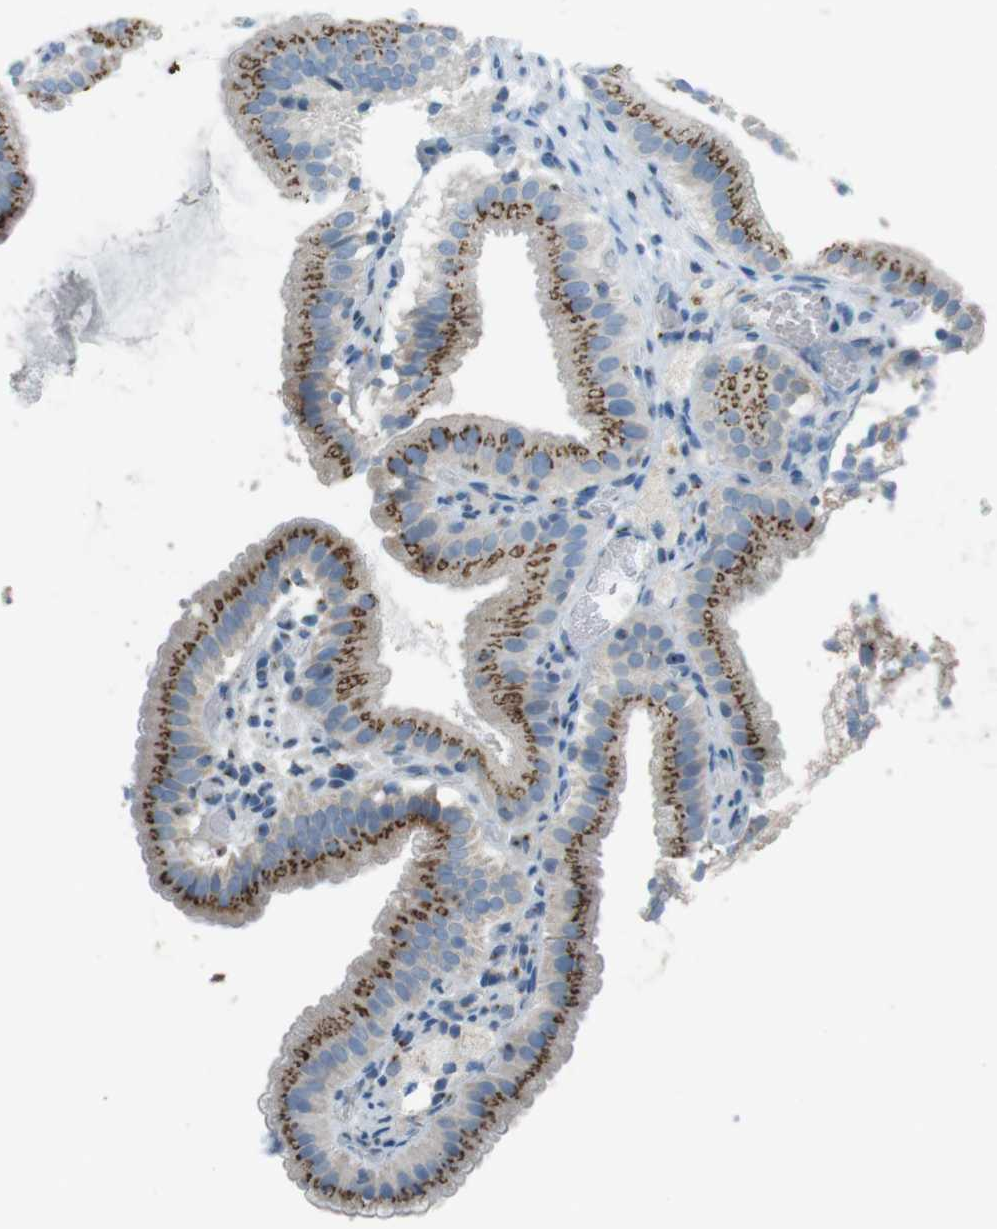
{"staining": {"intensity": "strong", "quantity": ">75%", "location": "cytoplasmic/membranous"}, "tissue": "gallbladder", "cell_type": "Glandular cells", "image_type": "normal", "snomed": [{"axis": "morphology", "description": "Normal tissue, NOS"}, {"axis": "topography", "description": "Gallbladder"}], "caption": "A high amount of strong cytoplasmic/membranous positivity is identified in approximately >75% of glandular cells in unremarkable gallbladder. (DAB (3,3'-diaminobenzidine) IHC, brown staining for protein, blue staining for nuclei).", "gene": "TXNDC15", "patient": {"sex": "male", "age": 54}}